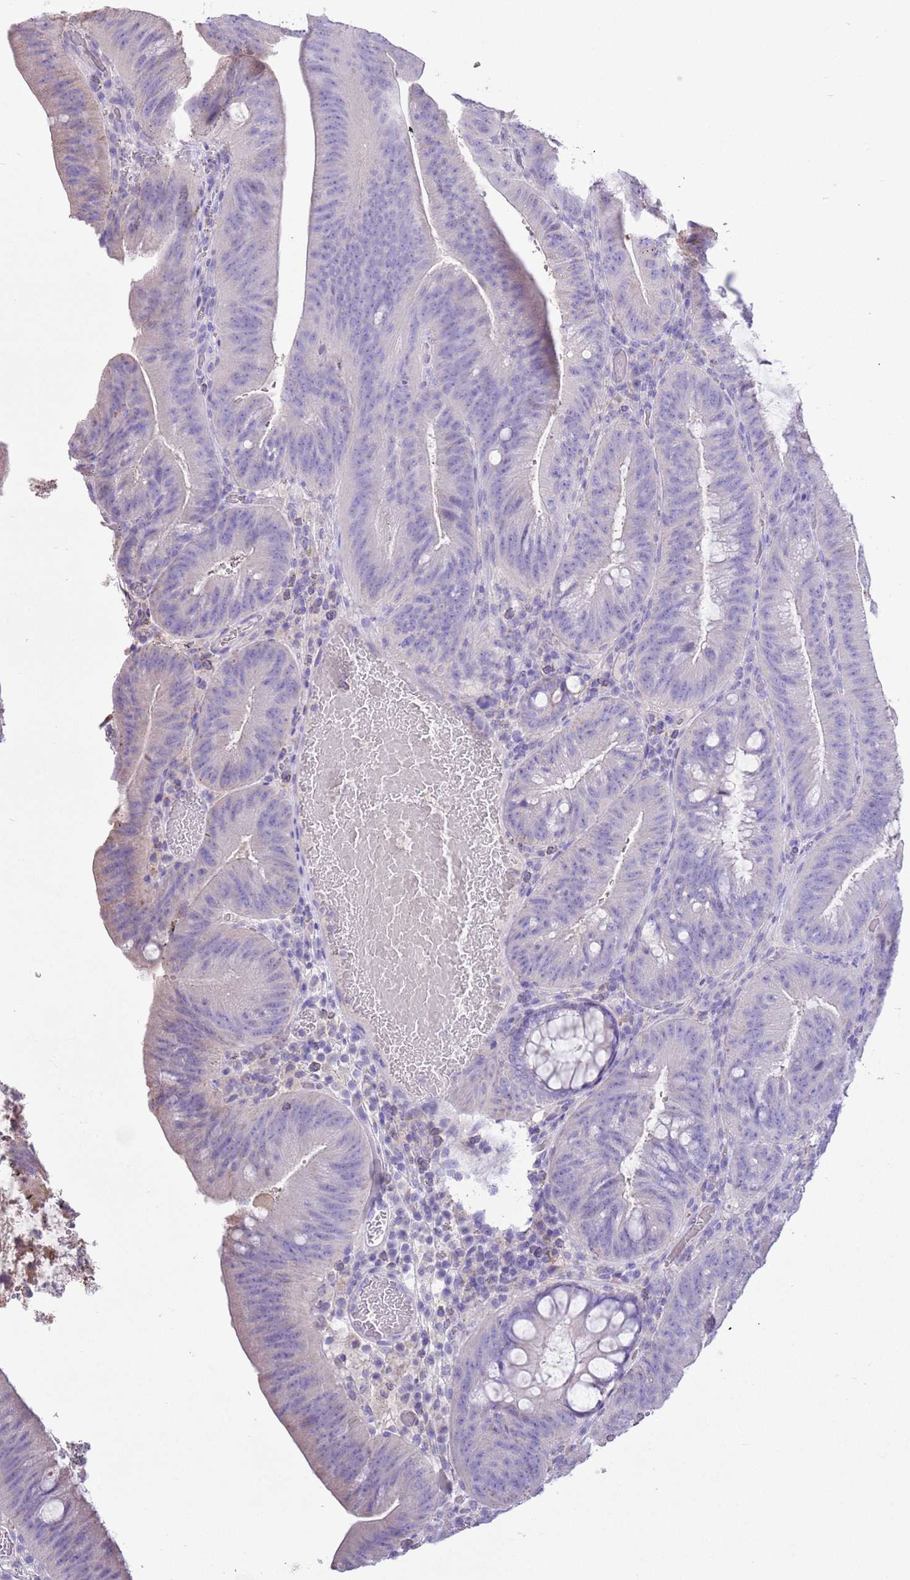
{"staining": {"intensity": "negative", "quantity": "none", "location": "none"}, "tissue": "colorectal cancer", "cell_type": "Tumor cells", "image_type": "cancer", "snomed": [{"axis": "morphology", "description": "Adenocarcinoma, NOS"}, {"axis": "topography", "description": "Colon"}], "caption": "Human colorectal cancer (adenocarcinoma) stained for a protein using immunohistochemistry (IHC) exhibits no expression in tumor cells.", "gene": "ZNF697", "patient": {"sex": "female", "age": 43}}